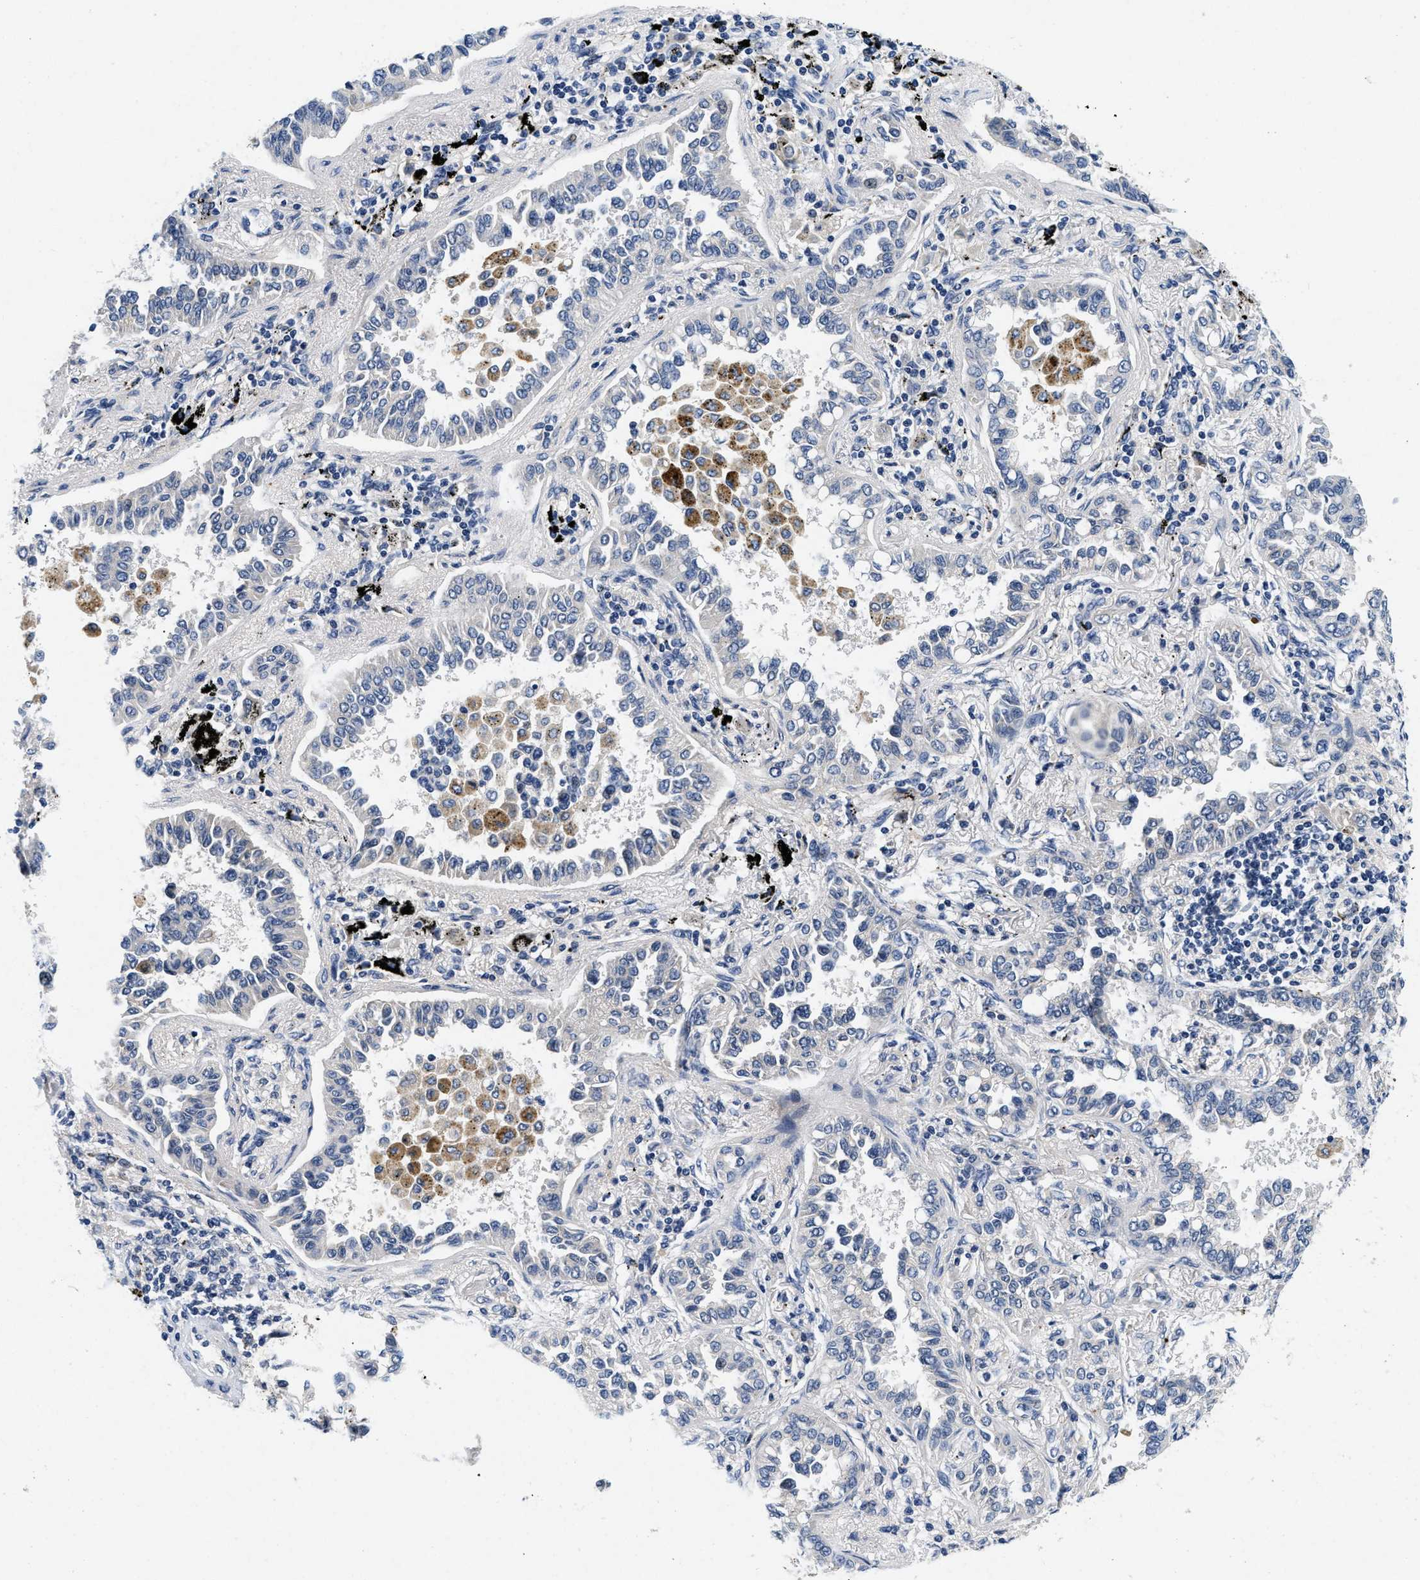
{"staining": {"intensity": "negative", "quantity": "none", "location": "none"}, "tissue": "lung cancer", "cell_type": "Tumor cells", "image_type": "cancer", "snomed": [{"axis": "morphology", "description": "Normal tissue, NOS"}, {"axis": "morphology", "description": "Adenocarcinoma, NOS"}, {"axis": "topography", "description": "Lung"}], "caption": "Image shows no significant protein staining in tumor cells of lung adenocarcinoma. Brightfield microscopy of immunohistochemistry (IHC) stained with DAB (brown) and hematoxylin (blue), captured at high magnification.", "gene": "PDP1", "patient": {"sex": "male", "age": 59}}